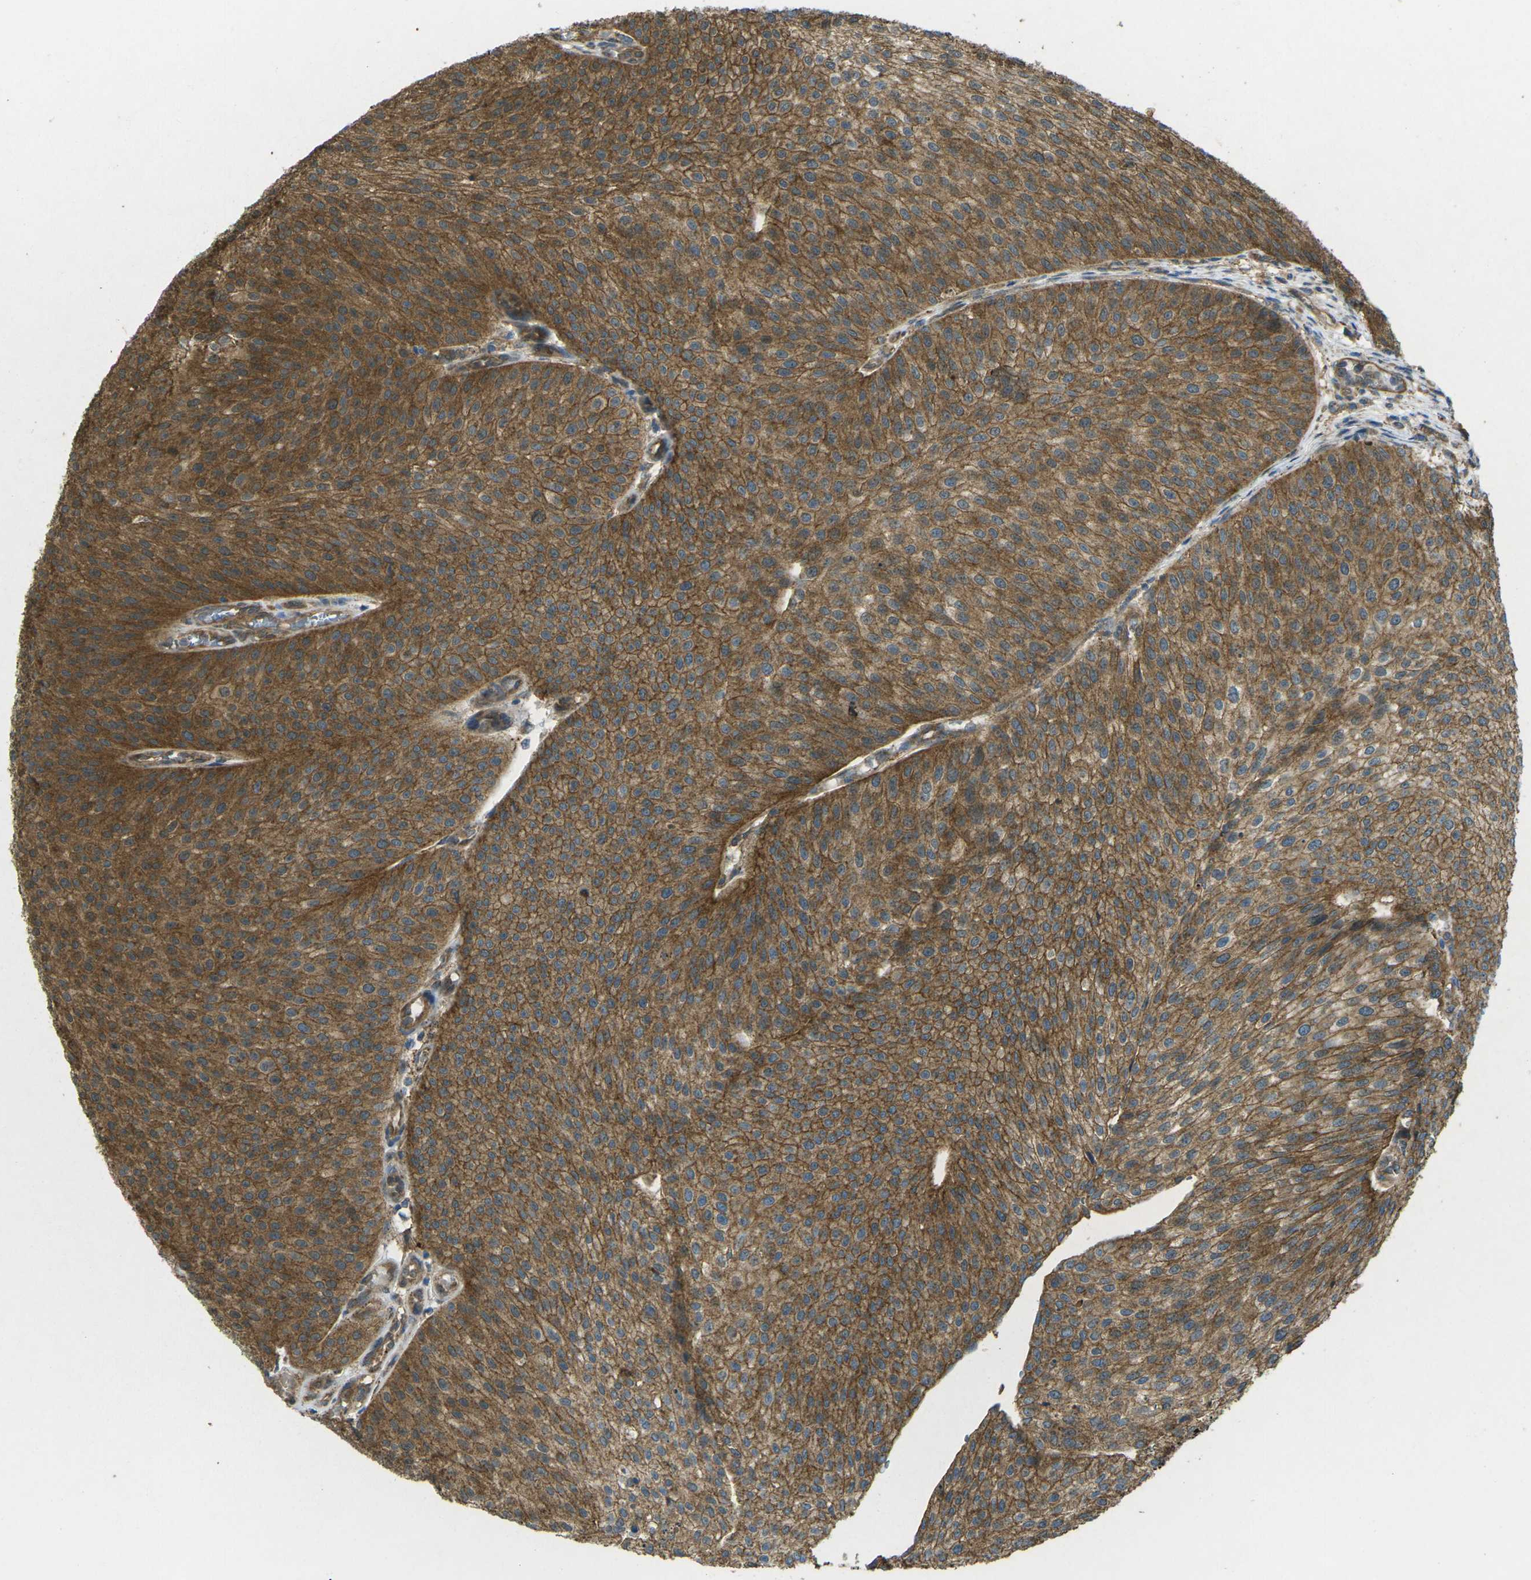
{"staining": {"intensity": "strong", "quantity": ">75%", "location": "cytoplasmic/membranous"}, "tissue": "urothelial cancer", "cell_type": "Tumor cells", "image_type": "cancer", "snomed": [{"axis": "morphology", "description": "Urothelial carcinoma, Low grade"}, {"axis": "topography", "description": "Smooth muscle"}, {"axis": "topography", "description": "Urinary bladder"}], "caption": "Strong cytoplasmic/membranous protein staining is present in approximately >75% of tumor cells in low-grade urothelial carcinoma.", "gene": "CHMP3", "patient": {"sex": "male", "age": 60}}